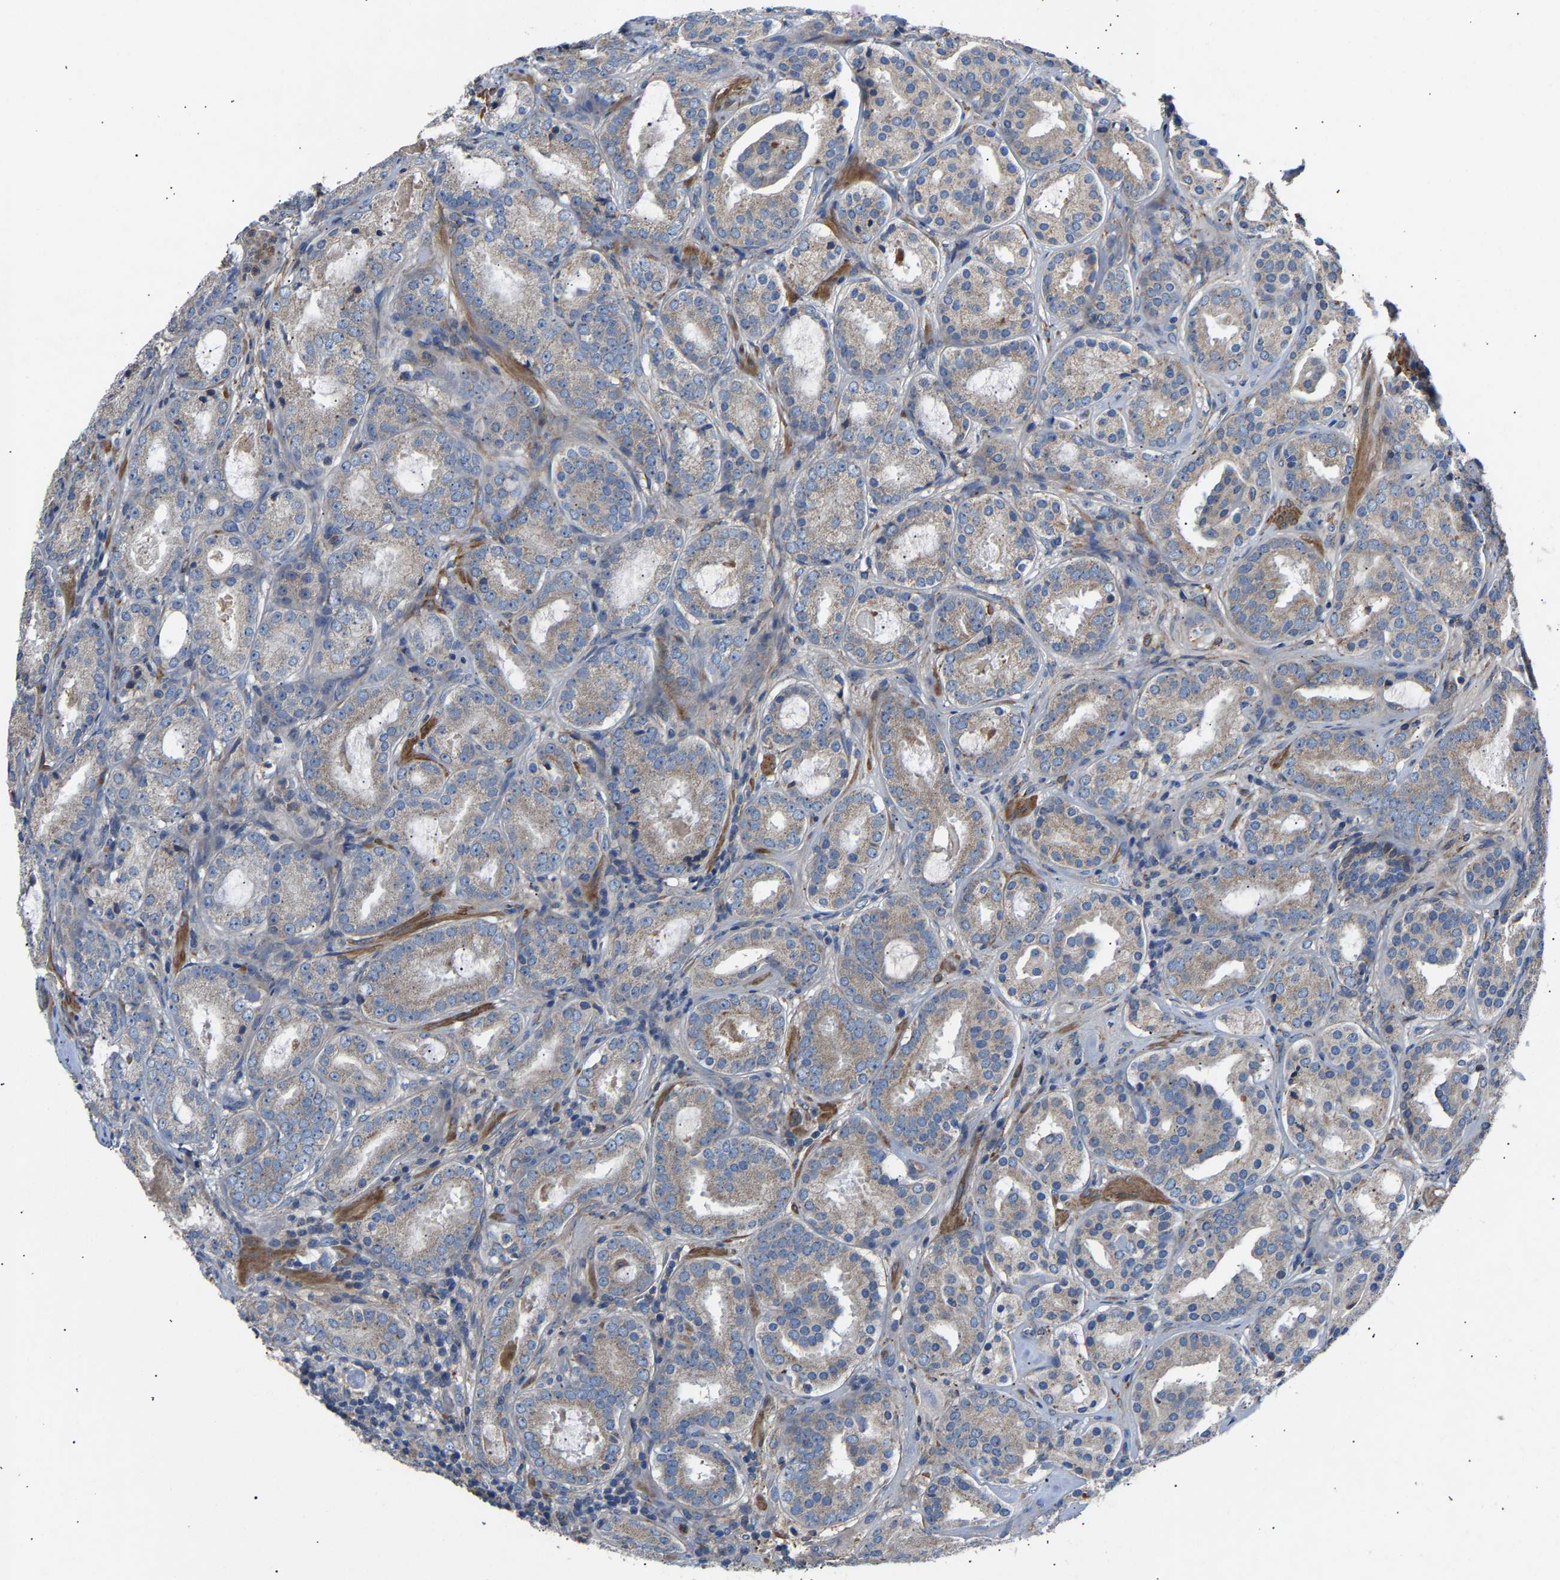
{"staining": {"intensity": "negative", "quantity": "none", "location": "none"}, "tissue": "prostate cancer", "cell_type": "Tumor cells", "image_type": "cancer", "snomed": [{"axis": "morphology", "description": "Adenocarcinoma, Low grade"}, {"axis": "topography", "description": "Prostate"}], "caption": "An IHC image of adenocarcinoma (low-grade) (prostate) is shown. There is no staining in tumor cells of adenocarcinoma (low-grade) (prostate).", "gene": "CCDC171", "patient": {"sex": "male", "age": 69}}